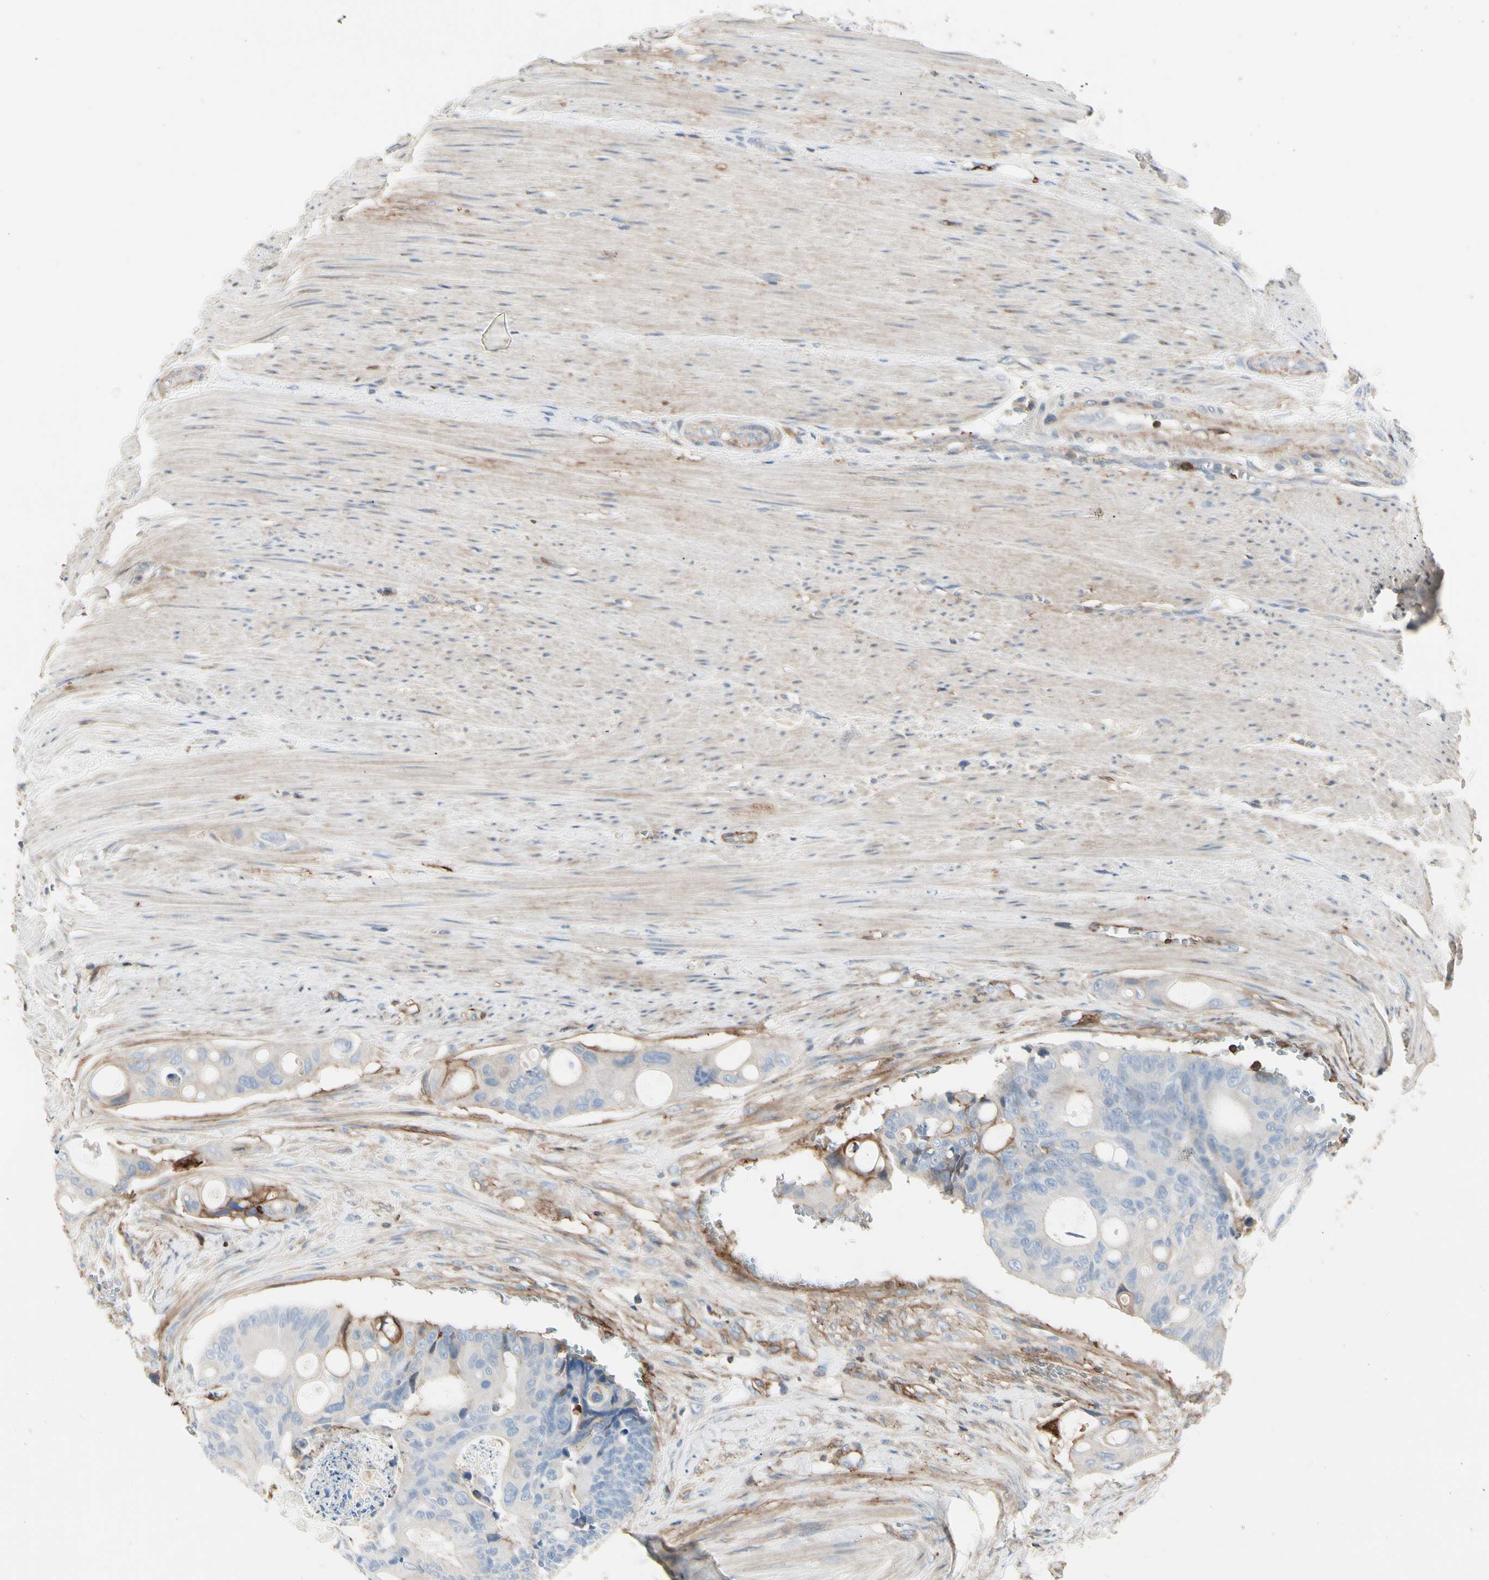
{"staining": {"intensity": "negative", "quantity": "none", "location": "none"}, "tissue": "colorectal cancer", "cell_type": "Tumor cells", "image_type": "cancer", "snomed": [{"axis": "morphology", "description": "Adenocarcinoma, NOS"}, {"axis": "topography", "description": "Colon"}], "caption": "This is a histopathology image of IHC staining of colorectal cancer (adenocarcinoma), which shows no positivity in tumor cells.", "gene": "CLEC2B", "patient": {"sex": "female", "age": 57}}